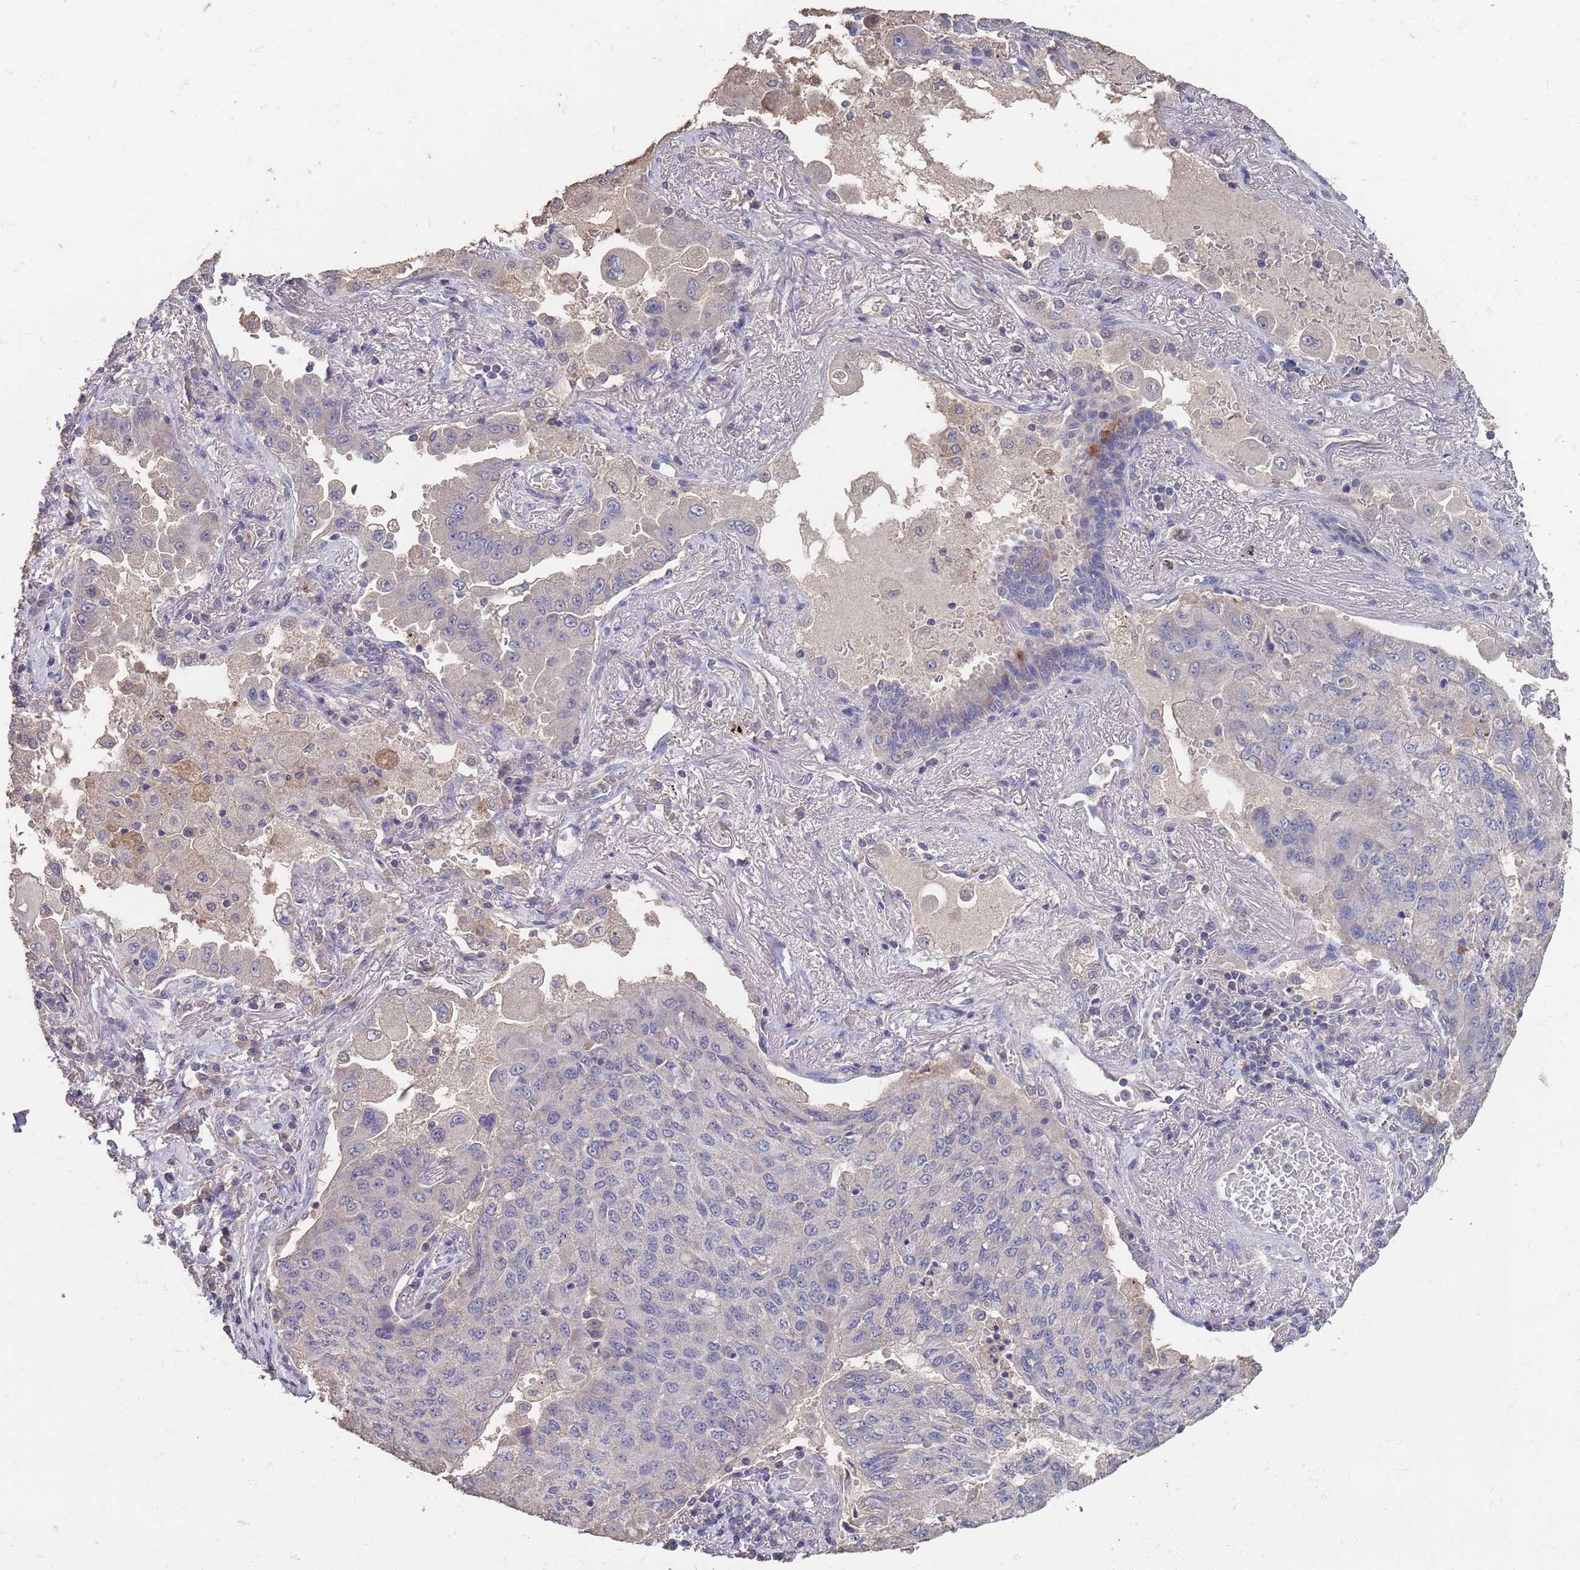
{"staining": {"intensity": "negative", "quantity": "none", "location": "none"}, "tissue": "lung cancer", "cell_type": "Tumor cells", "image_type": "cancer", "snomed": [{"axis": "morphology", "description": "Squamous cell carcinoma, NOS"}, {"axis": "topography", "description": "Lung"}], "caption": "IHC micrograph of neoplastic tissue: lung cancer (squamous cell carcinoma) stained with DAB shows no significant protein positivity in tumor cells.", "gene": "BTBD18", "patient": {"sex": "male", "age": 74}}